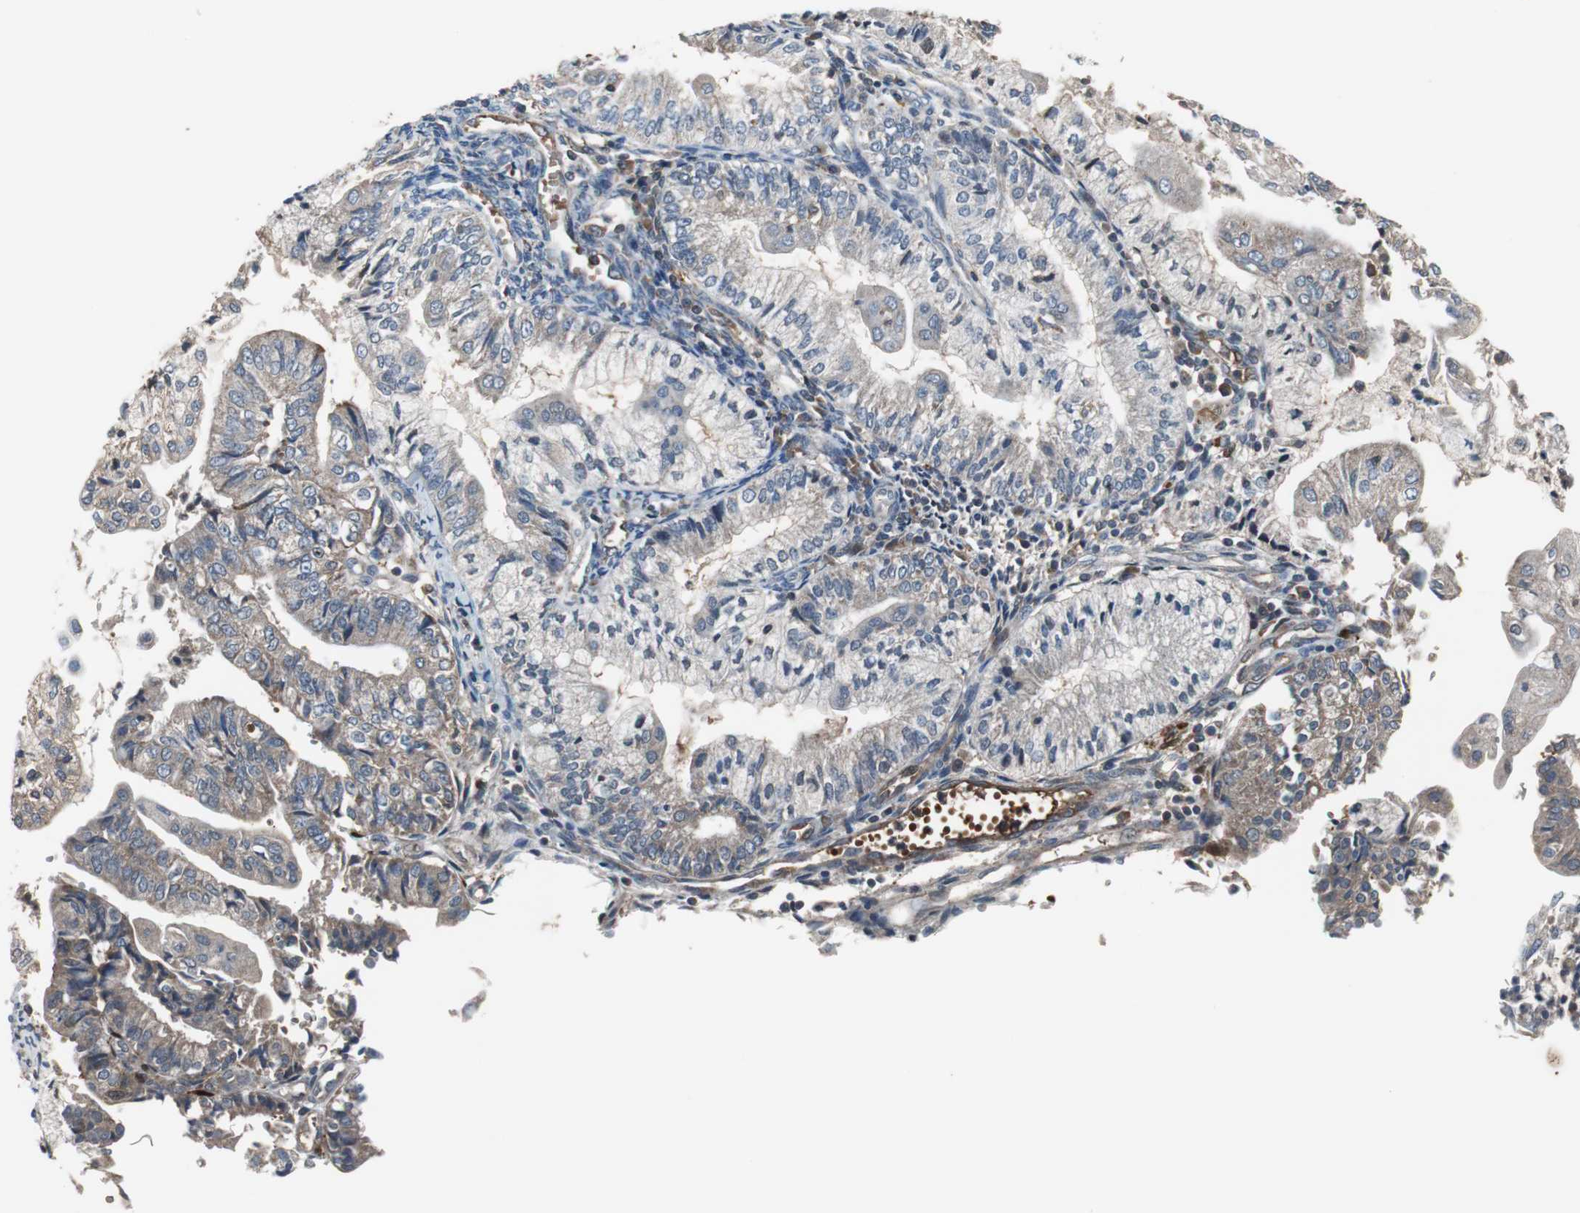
{"staining": {"intensity": "weak", "quantity": "<25%", "location": "cytoplasmic/membranous"}, "tissue": "endometrial cancer", "cell_type": "Tumor cells", "image_type": "cancer", "snomed": [{"axis": "morphology", "description": "Adenocarcinoma, NOS"}, {"axis": "topography", "description": "Endometrium"}], "caption": "Tumor cells are negative for protein expression in human endometrial cancer (adenocarcinoma). (DAB (3,3'-diaminobenzidine) immunohistochemistry, high magnification).", "gene": "CALB2", "patient": {"sex": "female", "age": 59}}